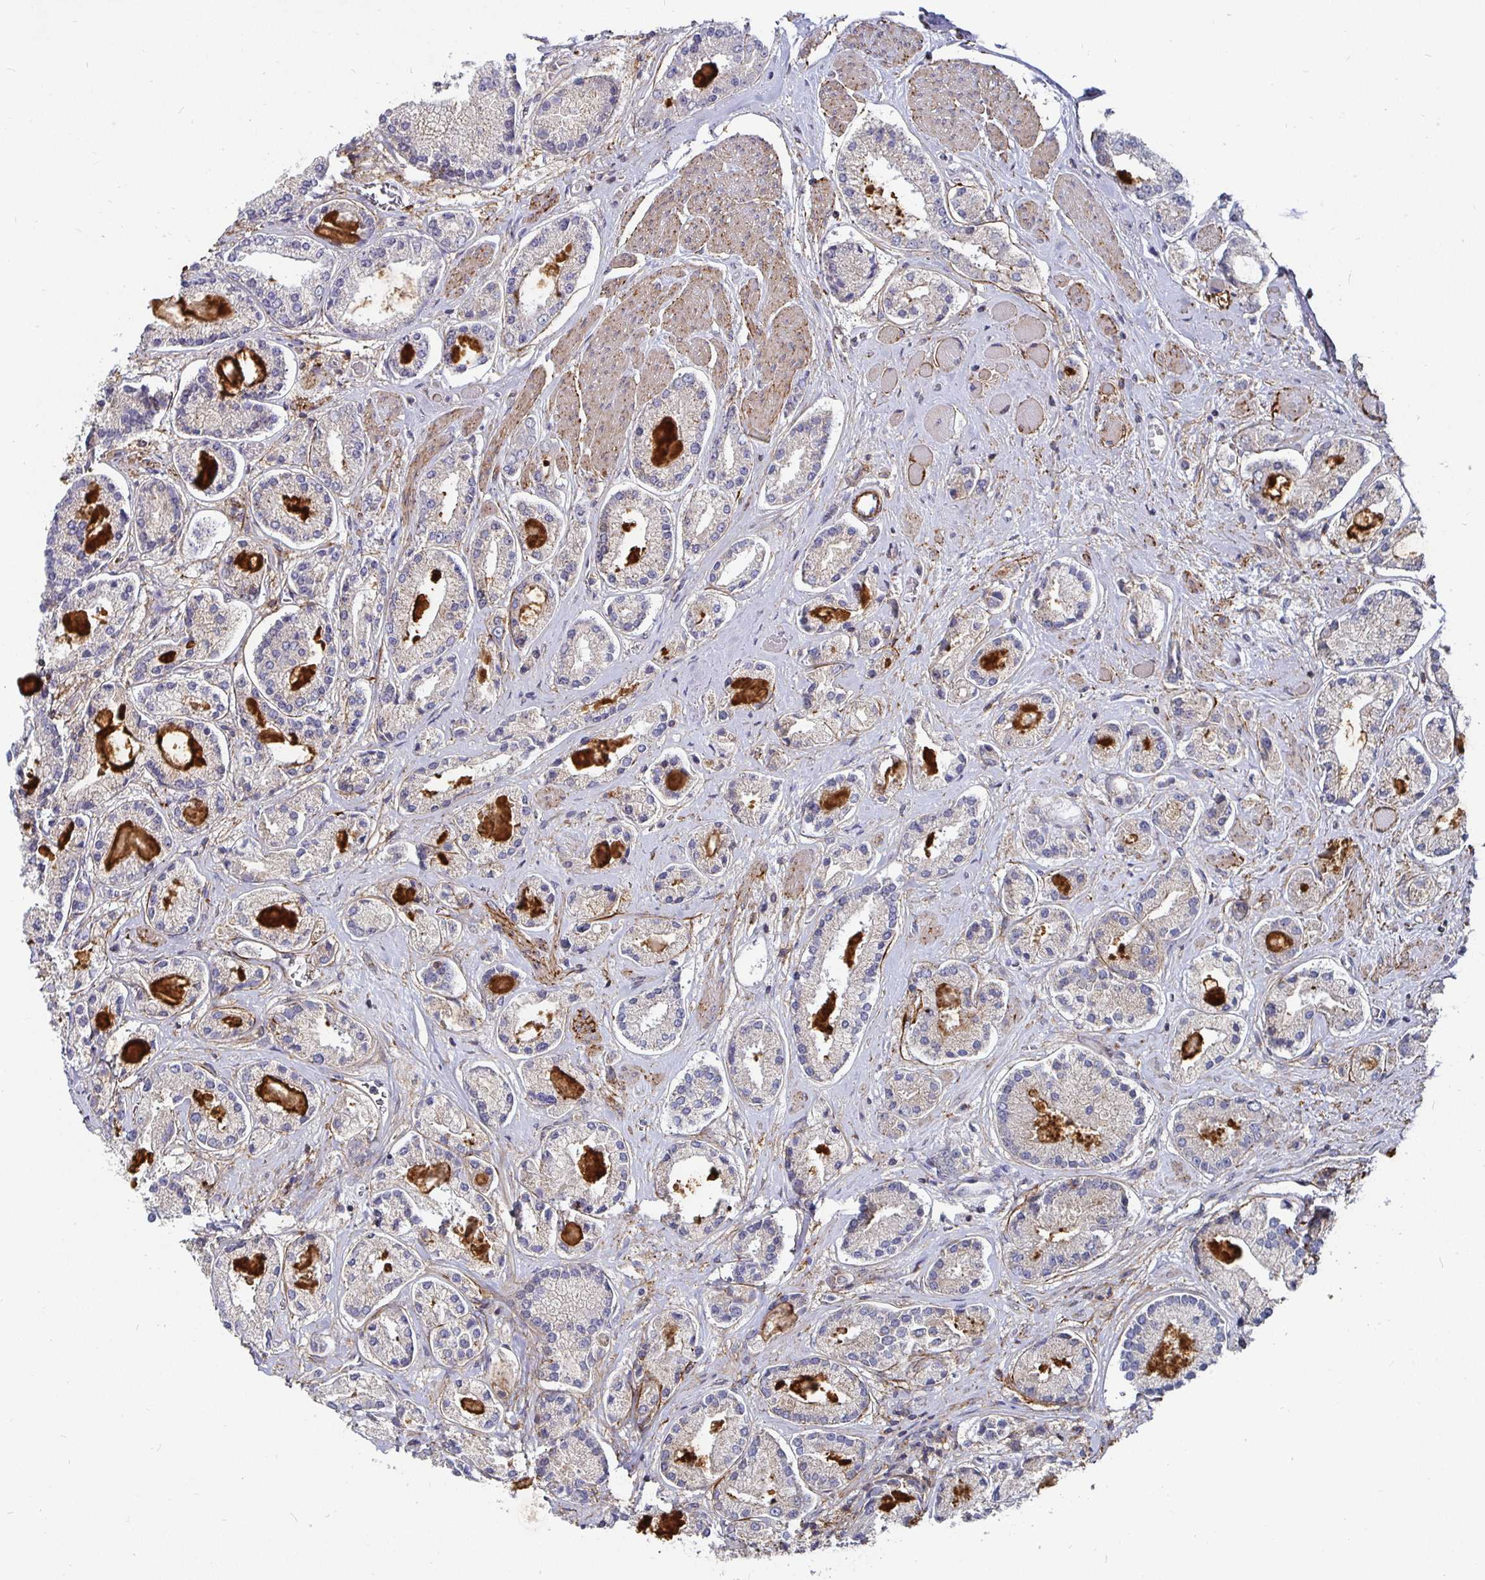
{"staining": {"intensity": "negative", "quantity": "none", "location": "none"}, "tissue": "prostate cancer", "cell_type": "Tumor cells", "image_type": "cancer", "snomed": [{"axis": "morphology", "description": "Adenocarcinoma, High grade"}, {"axis": "topography", "description": "Prostate"}], "caption": "Tumor cells are negative for brown protein staining in prostate high-grade adenocarcinoma. (IHC, brightfield microscopy, high magnification).", "gene": "GJA4", "patient": {"sex": "male", "age": 67}}